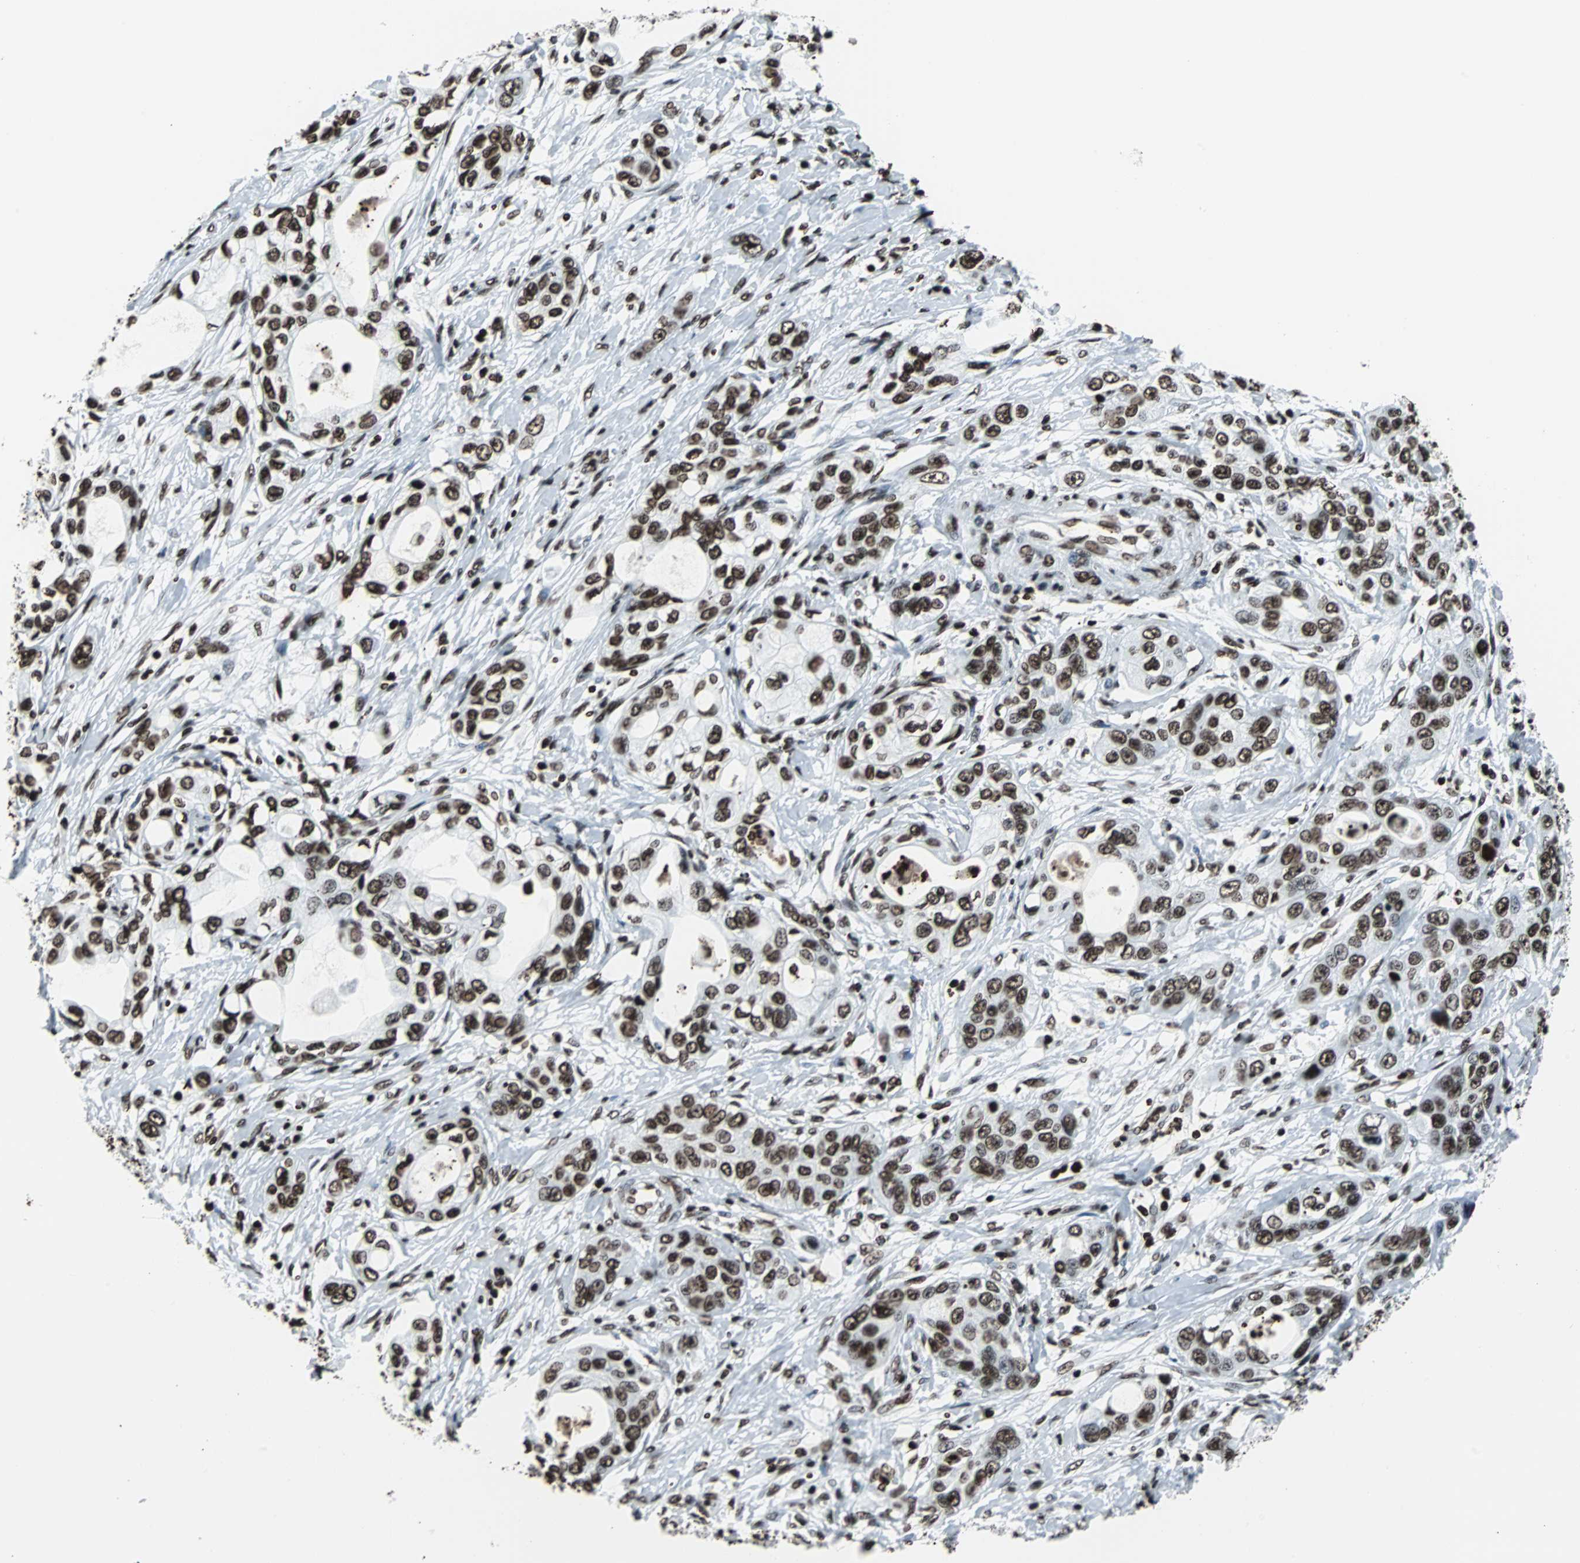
{"staining": {"intensity": "strong", "quantity": ">75%", "location": "nuclear"}, "tissue": "pancreatic cancer", "cell_type": "Tumor cells", "image_type": "cancer", "snomed": [{"axis": "morphology", "description": "Adenocarcinoma, NOS"}, {"axis": "topography", "description": "Pancreas"}], "caption": "This image exhibits IHC staining of pancreatic cancer, with high strong nuclear positivity in approximately >75% of tumor cells.", "gene": "H2BC18", "patient": {"sex": "female", "age": 70}}